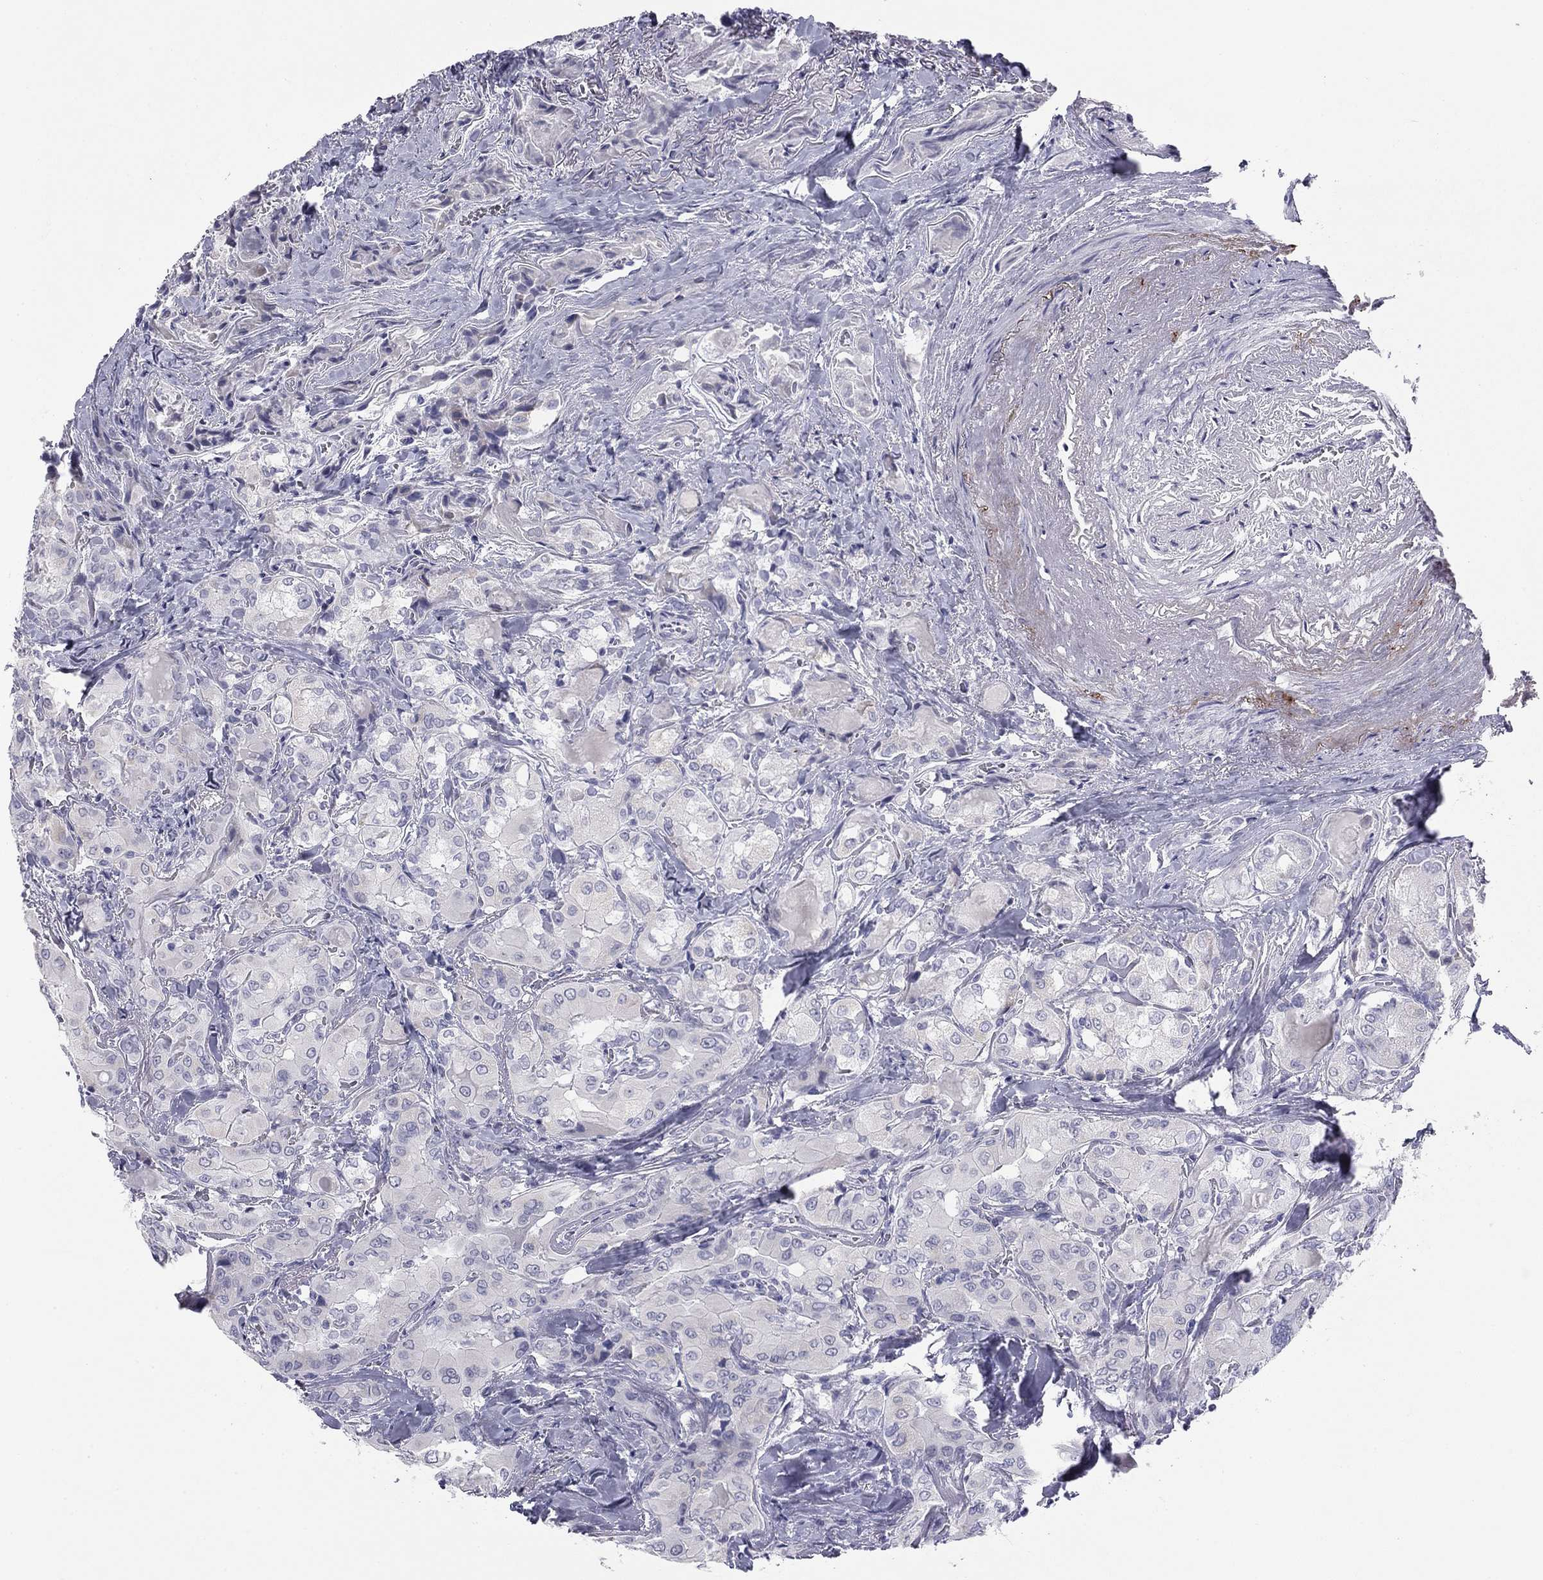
{"staining": {"intensity": "negative", "quantity": "none", "location": "none"}, "tissue": "thyroid cancer", "cell_type": "Tumor cells", "image_type": "cancer", "snomed": [{"axis": "morphology", "description": "Normal tissue, NOS"}, {"axis": "morphology", "description": "Papillary adenocarcinoma, NOS"}, {"axis": "topography", "description": "Thyroid gland"}], "caption": "DAB (3,3'-diaminobenzidine) immunohistochemical staining of papillary adenocarcinoma (thyroid) displays no significant expression in tumor cells. (Brightfield microscopy of DAB immunohistochemistry at high magnification).", "gene": "TFAP2B", "patient": {"sex": "female", "age": 66}}